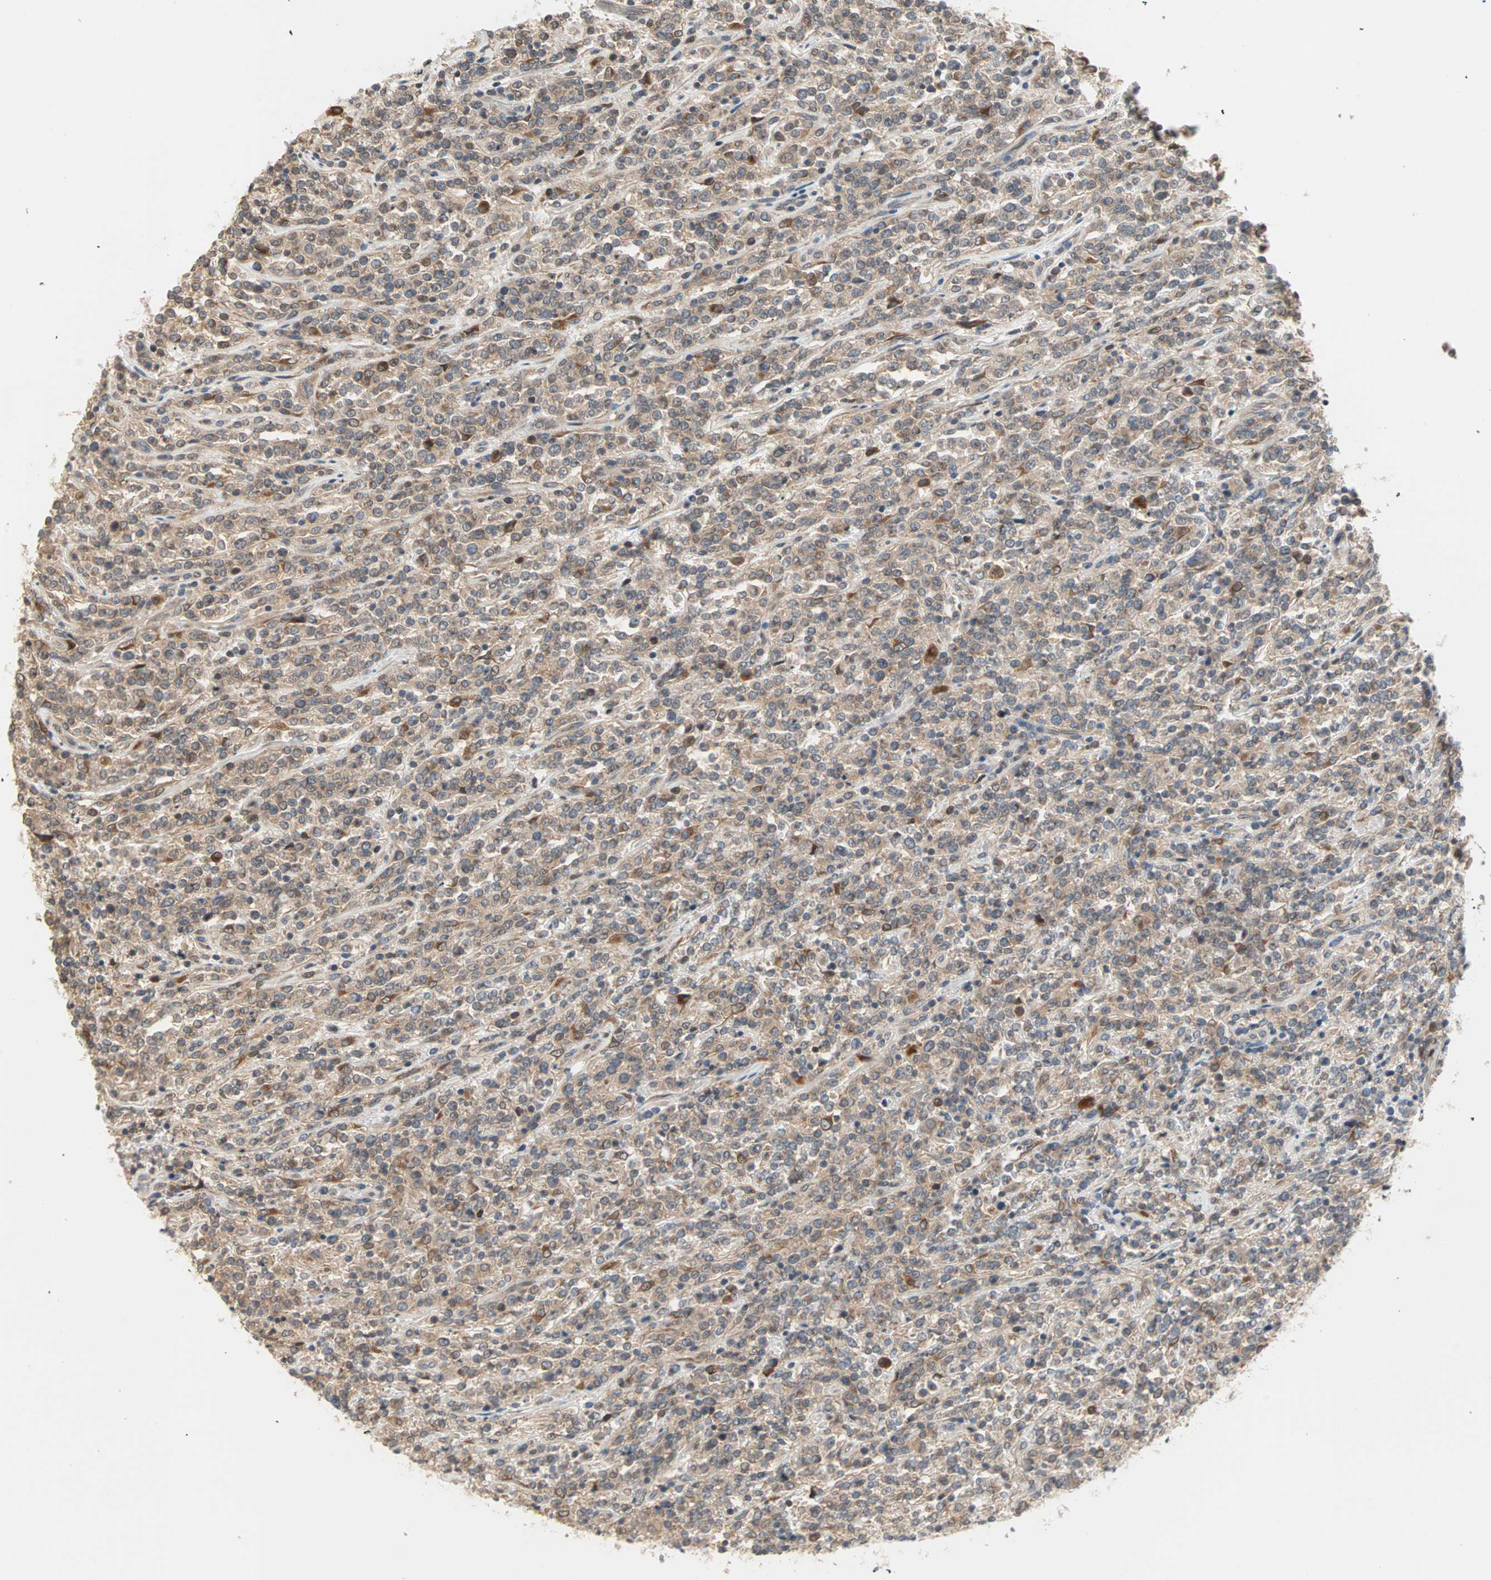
{"staining": {"intensity": "moderate", "quantity": "25%-75%", "location": "cytoplasmic/membranous"}, "tissue": "lymphoma", "cell_type": "Tumor cells", "image_type": "cancer", "snomed": [{"axis": "morphology", "description": "Malignant lymphoma, non-Hodgkin's type, High grade"}, {"axis": "topography", "description": "Soft tissue"}], "caption": "Protein expression analysis of lymphoma displays moderate cytoplasmic/membranous staining in about 25%-75% of tumor cells.", "gene": "SAR1A", "patient": {"sex": "male", "age": 18}}